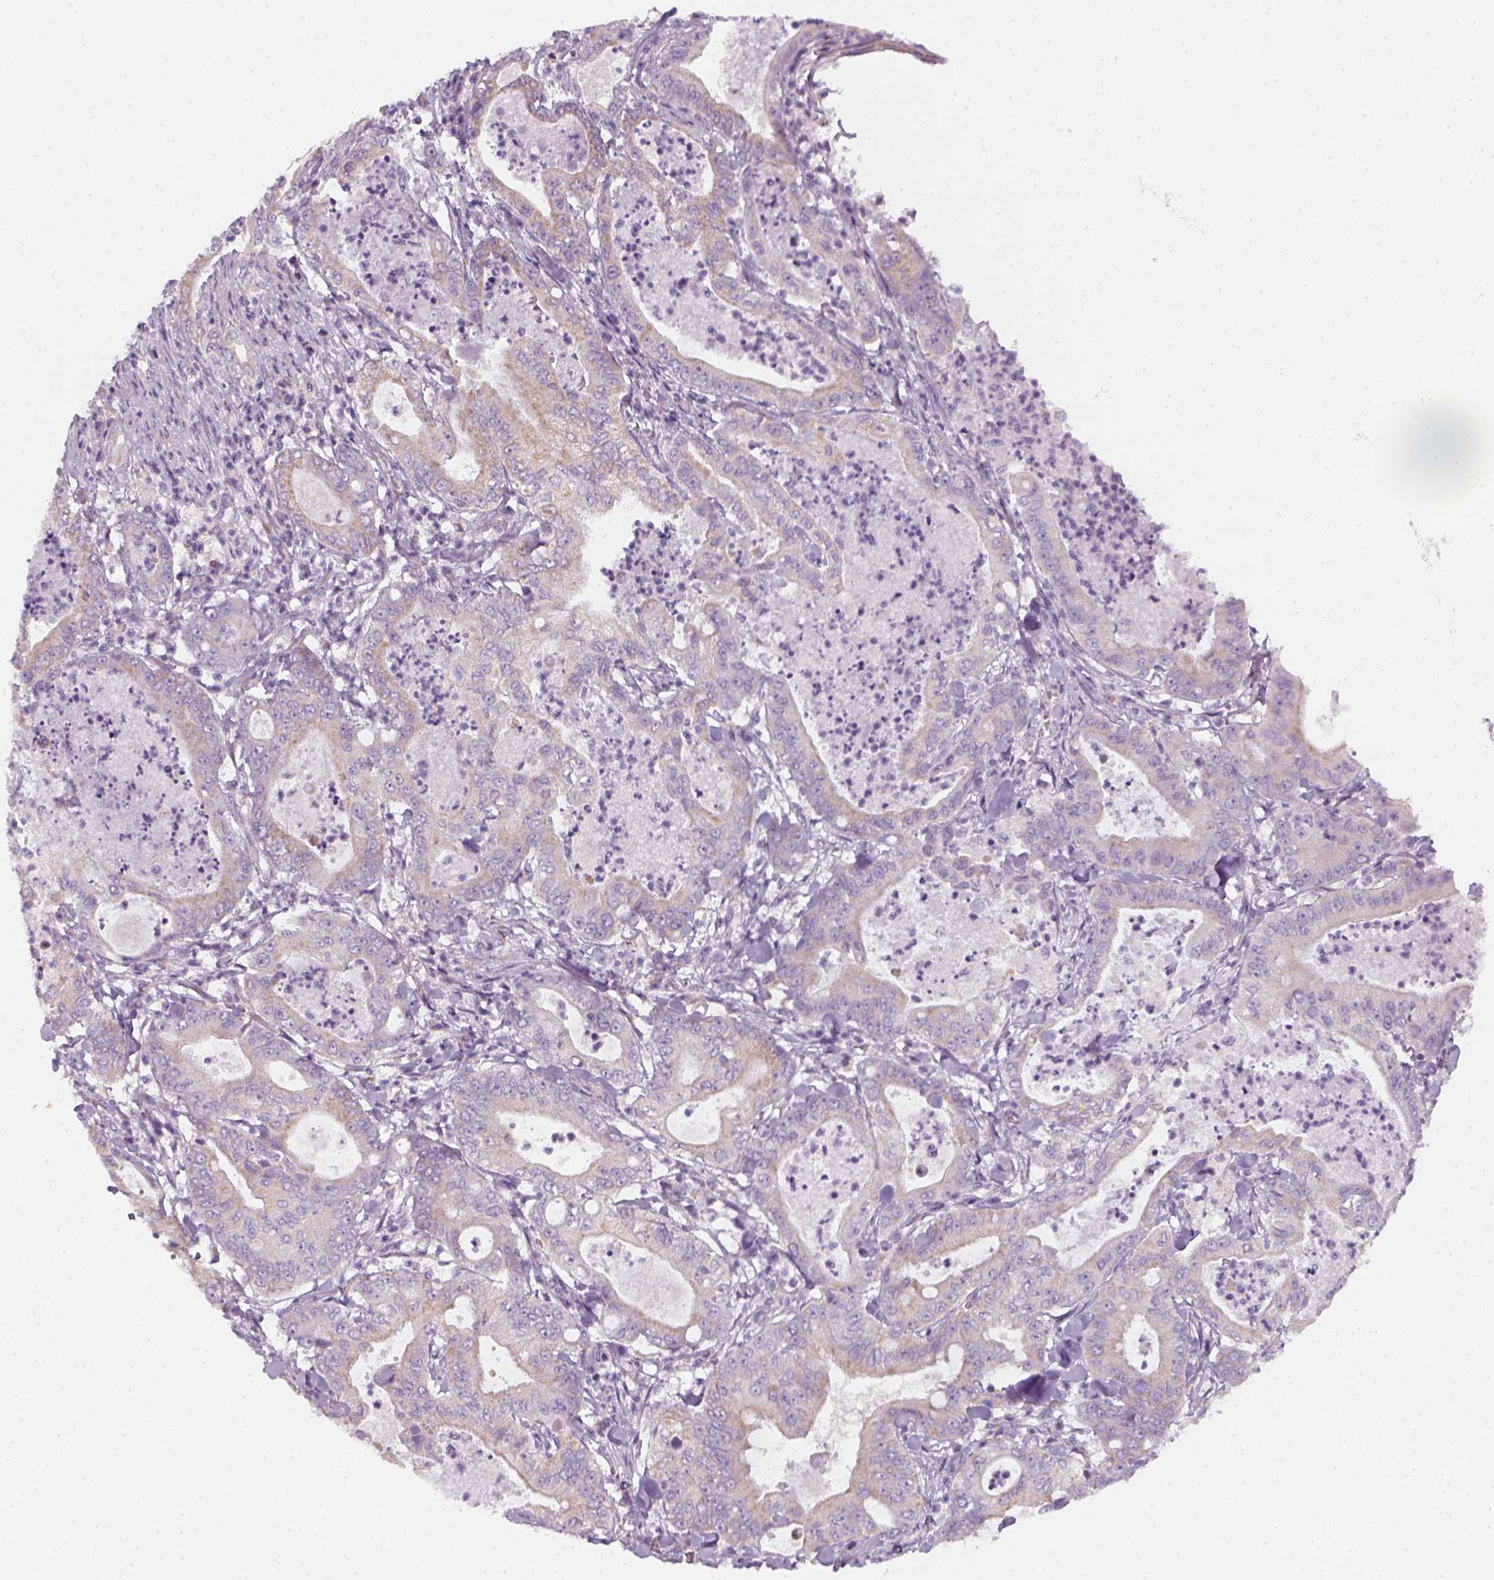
{"staining": {"intensity": "negative", "quantity": "none", "location": "none"}, "tissue": "pancreatic cancer", "cell_type": "Tumor cells", "image_type": "cancer", "snomed": [{"axis": "morphology", "description": "Adenocarcinoma, NOS"}, {"axis": "topography", "description": "Pancreas"}], "caption": "Immunohistochemistry (IHC) micrograph of adenocarcinoma (pancreatic) stained for a protein (brown), which reveals no staining in tumor cells.", "gene": "AWAT2", "patient": {"sex": "male", "age": 71}}